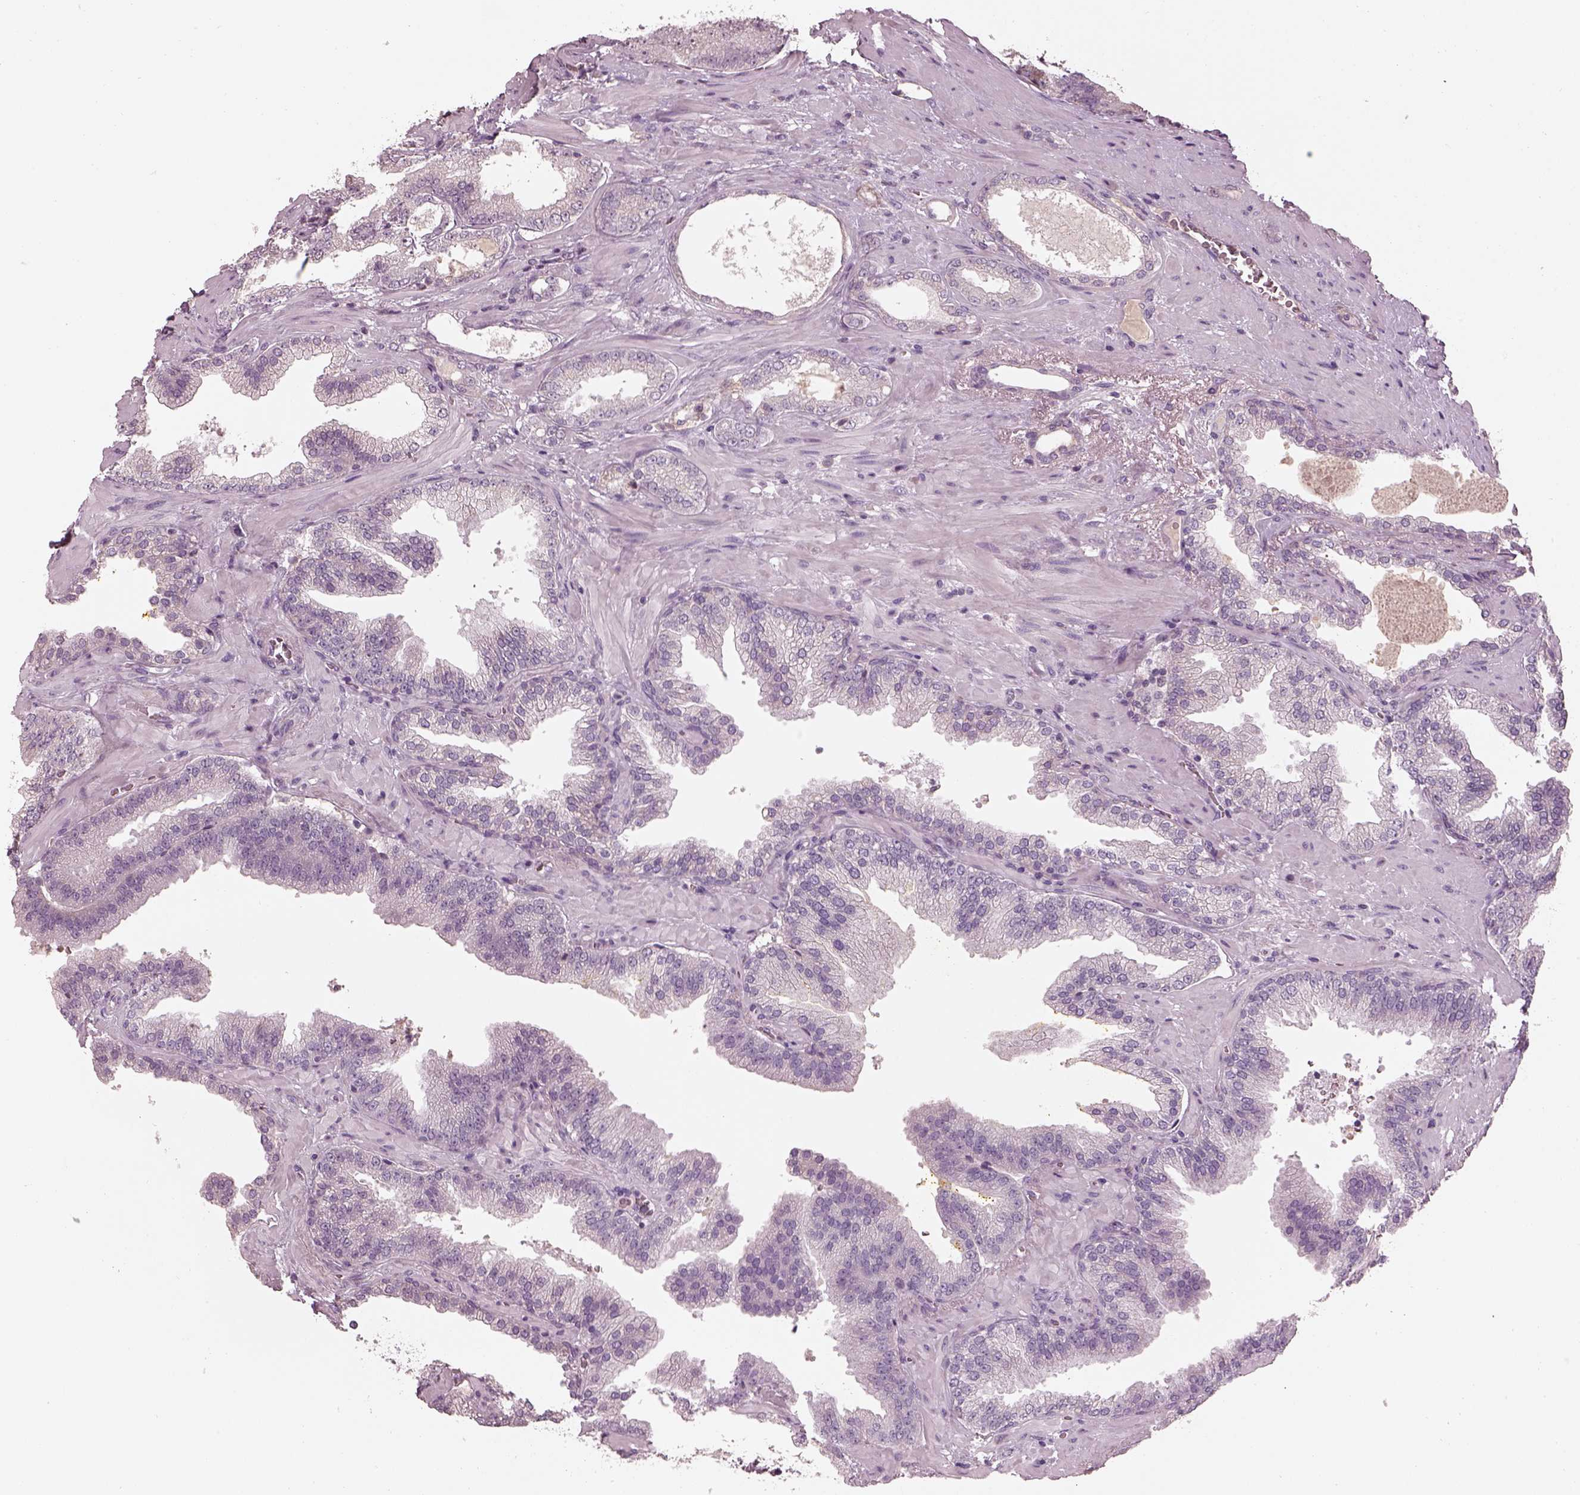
{"staining": {"intensity": "negative", "quantity": "none", "location": "none"}, "tissue": "prostate cancer", "cell_type": "Tumor cells", "image_type": "cancer", "snomed": [{"axis": "morphology", "description": "Adenocarcinoma, NOS"}, {"axis": "topography", "description": "Prostate"}], "caption": "Prostate adenocarcinoma was stained to show a protein in brown. There is no significant expression in tumor cells.", "gene": "TLX3", "patient": {"sex": "male", "age": 63}}